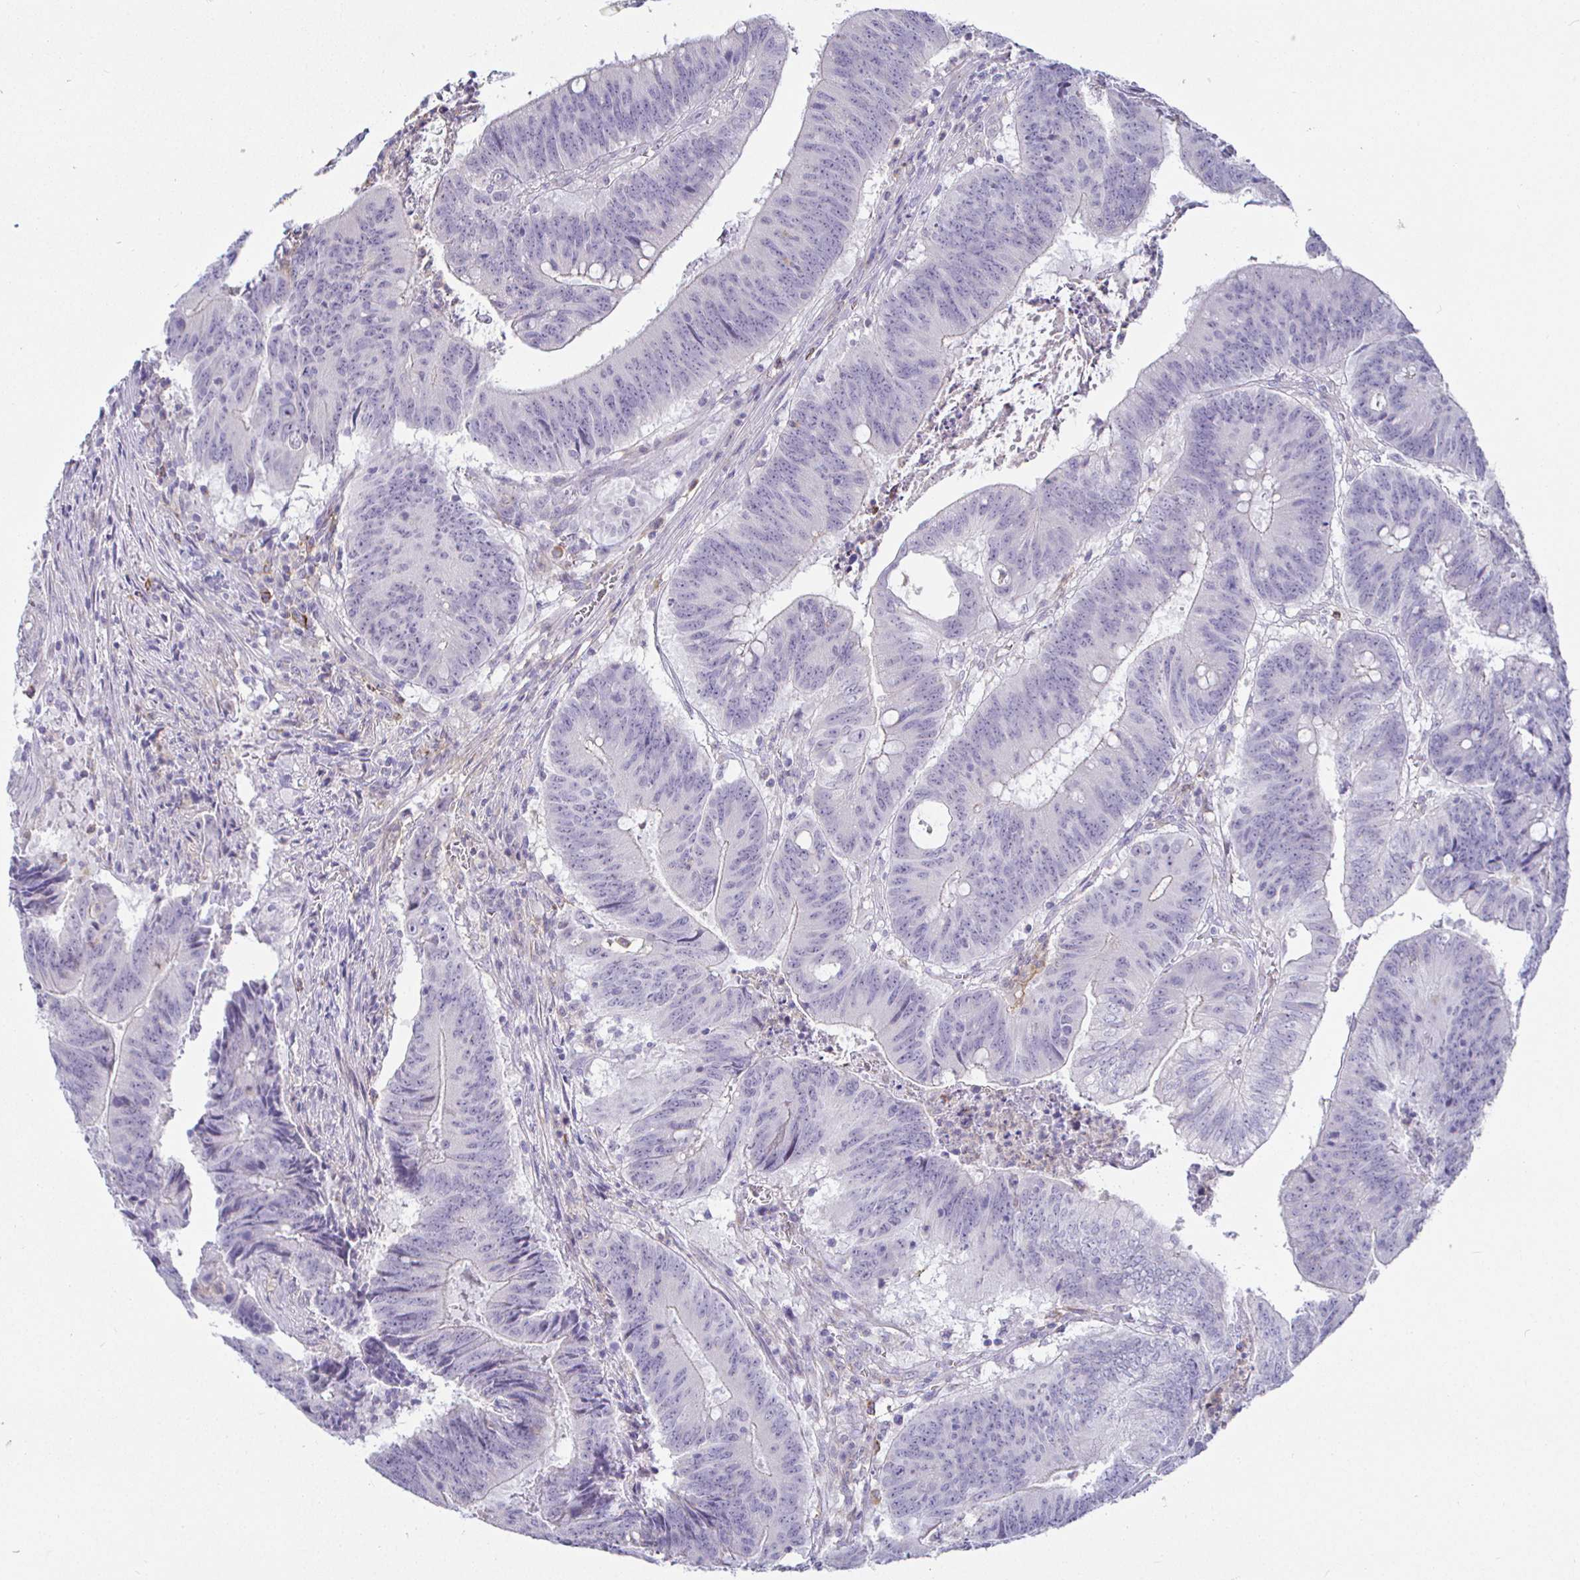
{"staining": {"intensity": "negative", "quantity": "none", "location": "none"}, "tissue": "colorectal cancer", "cell_type": "Tumor cells", "image_type": "cancer", "snomed": [{"axis": "morphology", "description": "Adenocarcinoma, NOS"}, {"axis": "topography", "description": "Colon"}], "caption": "This histopathology image is of colorectal cancer (adenocarcinoma) stained with immunohistochemistry (IHC) to label a protein in brown with the nuclei are counter-stained blue. There is no positivity in tumor cells.", "gene": "SIRPA", "patient": {"sex": "female", "age": 87}}